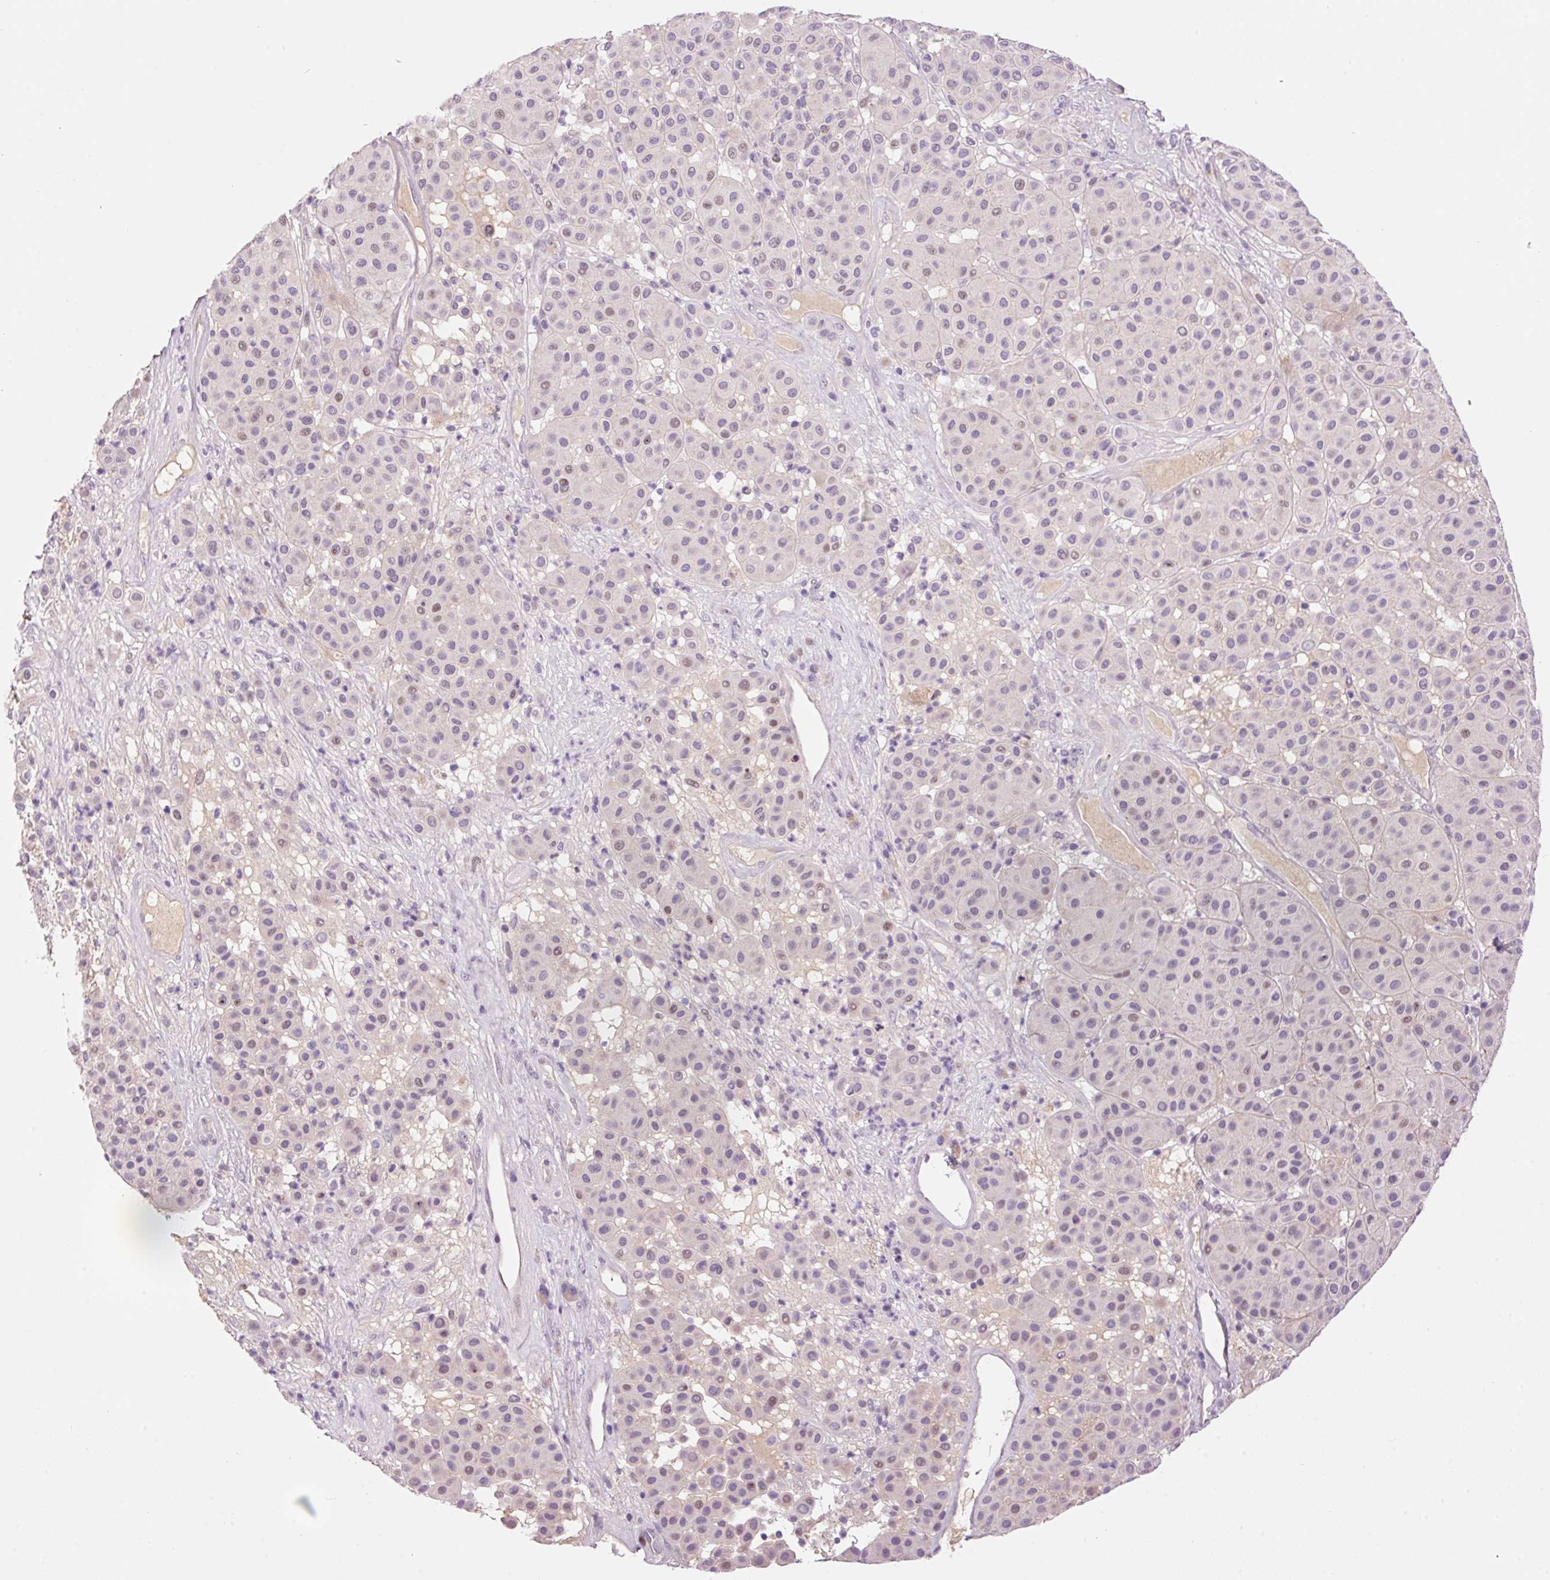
{"staining": {"intensity": "negative", "quantity": "none", "location": "none"}, "tissue": "melanoma", "cell_type": "Tumor cells", "image_type": "cancer", "snomed": [{"axis": "morphology", "description": "Malignant melanoma, Metastatic site"}, {"axis": "topography", "description": "Smooth muscle"}], "caption": "Protein analysis of melanoma demonstrates no significant positivity in tumor cells.", "gene": "HNF1A", "patient": {"sex": "male", "age": 41}}